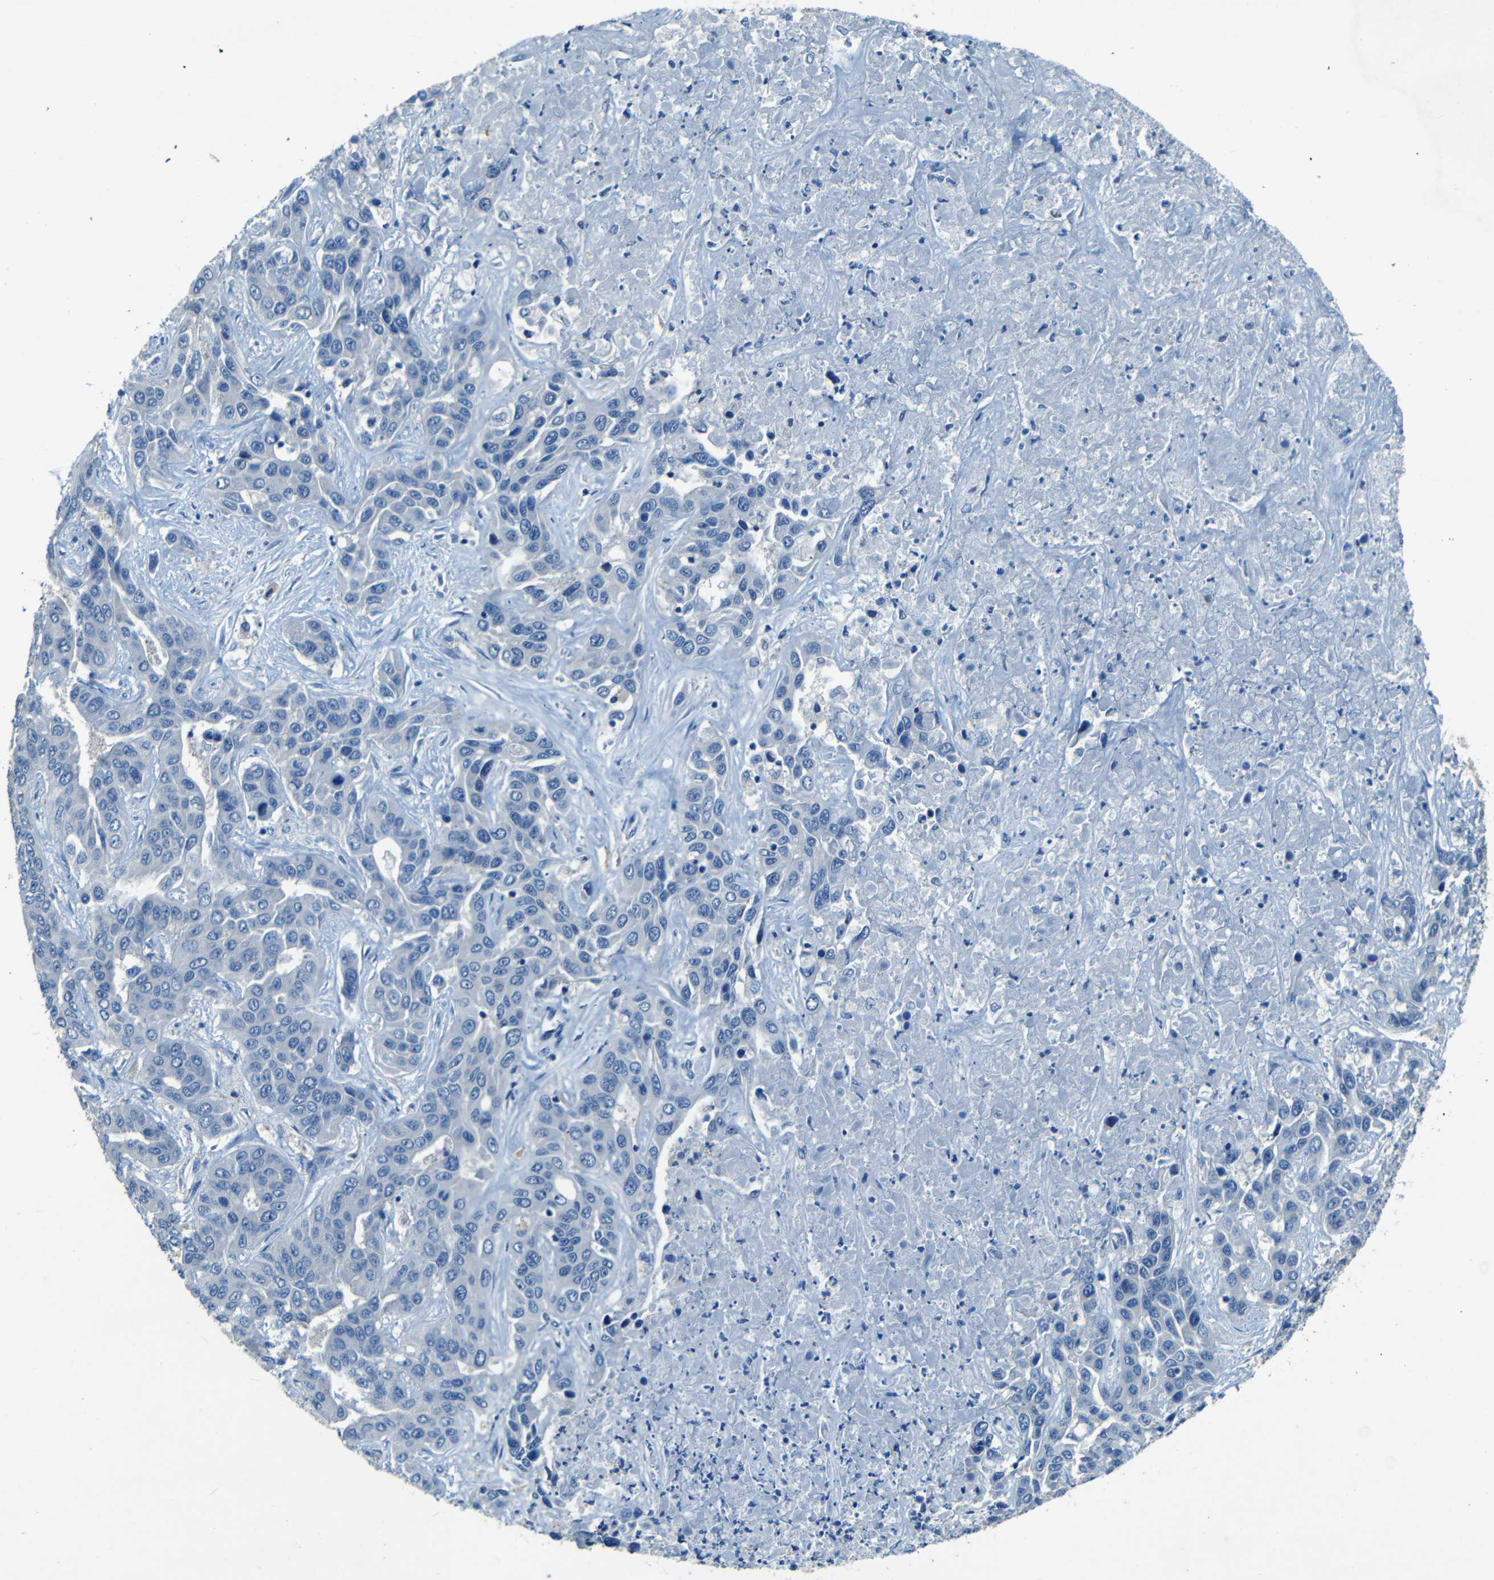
{"staining": {"intensity": "negative", "quantity": "none", "location": "none"}, "tissue": "liver cancer", "cell_type": "Tumor cells", "image_type": "cancer", "snomed": [{"axis": "morphology", "description": "Cholangiocarcinoma"}, {"axis": "topography", "description": "Liver"}], "caption": "Immunohistochemical staining of cholangiocarcinoma (liver) demonstrates no significant expression in tumor cells. (DAB immunohistochemistry visualized using brightfield microscopy, high magnification).", "gene": "ZMAT1", "patient": {"sex": "female", "age": 52}}